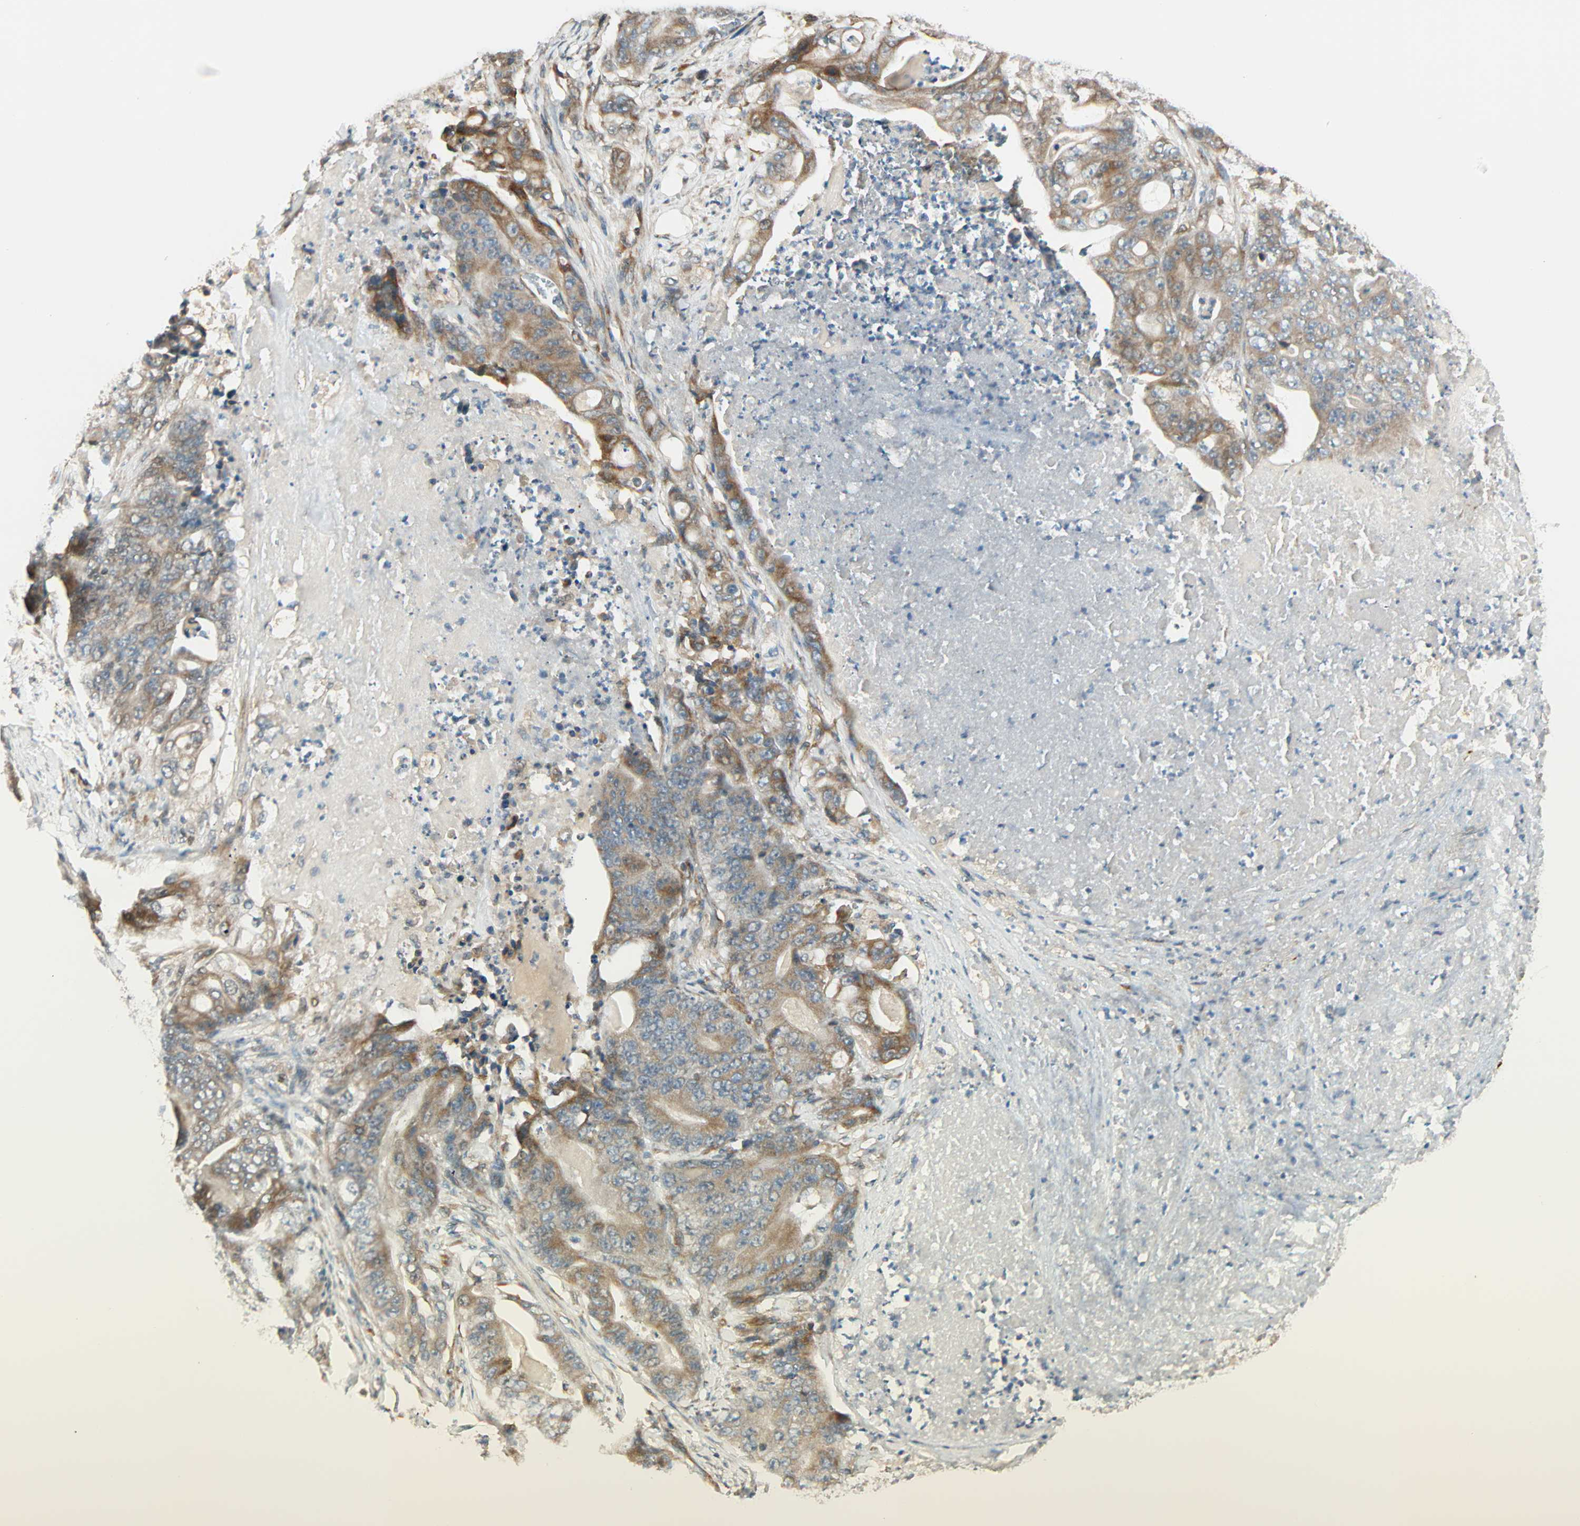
{"staining": {"intensity": "moderate", "quantity": ">75%", "location": "cytoplasmic/membranous"}, "tissue": "stomach cancer", "cell_type": "Tumor cells", "image_type": "cancer", "snomed": [{"axis": "morphology", "description": "Adenocarcinoma, NOS"}, {"axis": "topography", "description": "Stomach"}], "caption": "Immunohistochemical staining of stomach cancer (adenocarcinoma) displays moderate cytoplasmic/membranous protein staining in about >75% of tumor cells. (Stains: DAB (3,3'-diaminobenzidine) in brown, nuclei in blue, Microscopy: brightfield microscopy at high magnification).", "gene": "PNPLA6", "patient": {"sex": "female", "age": 73}}